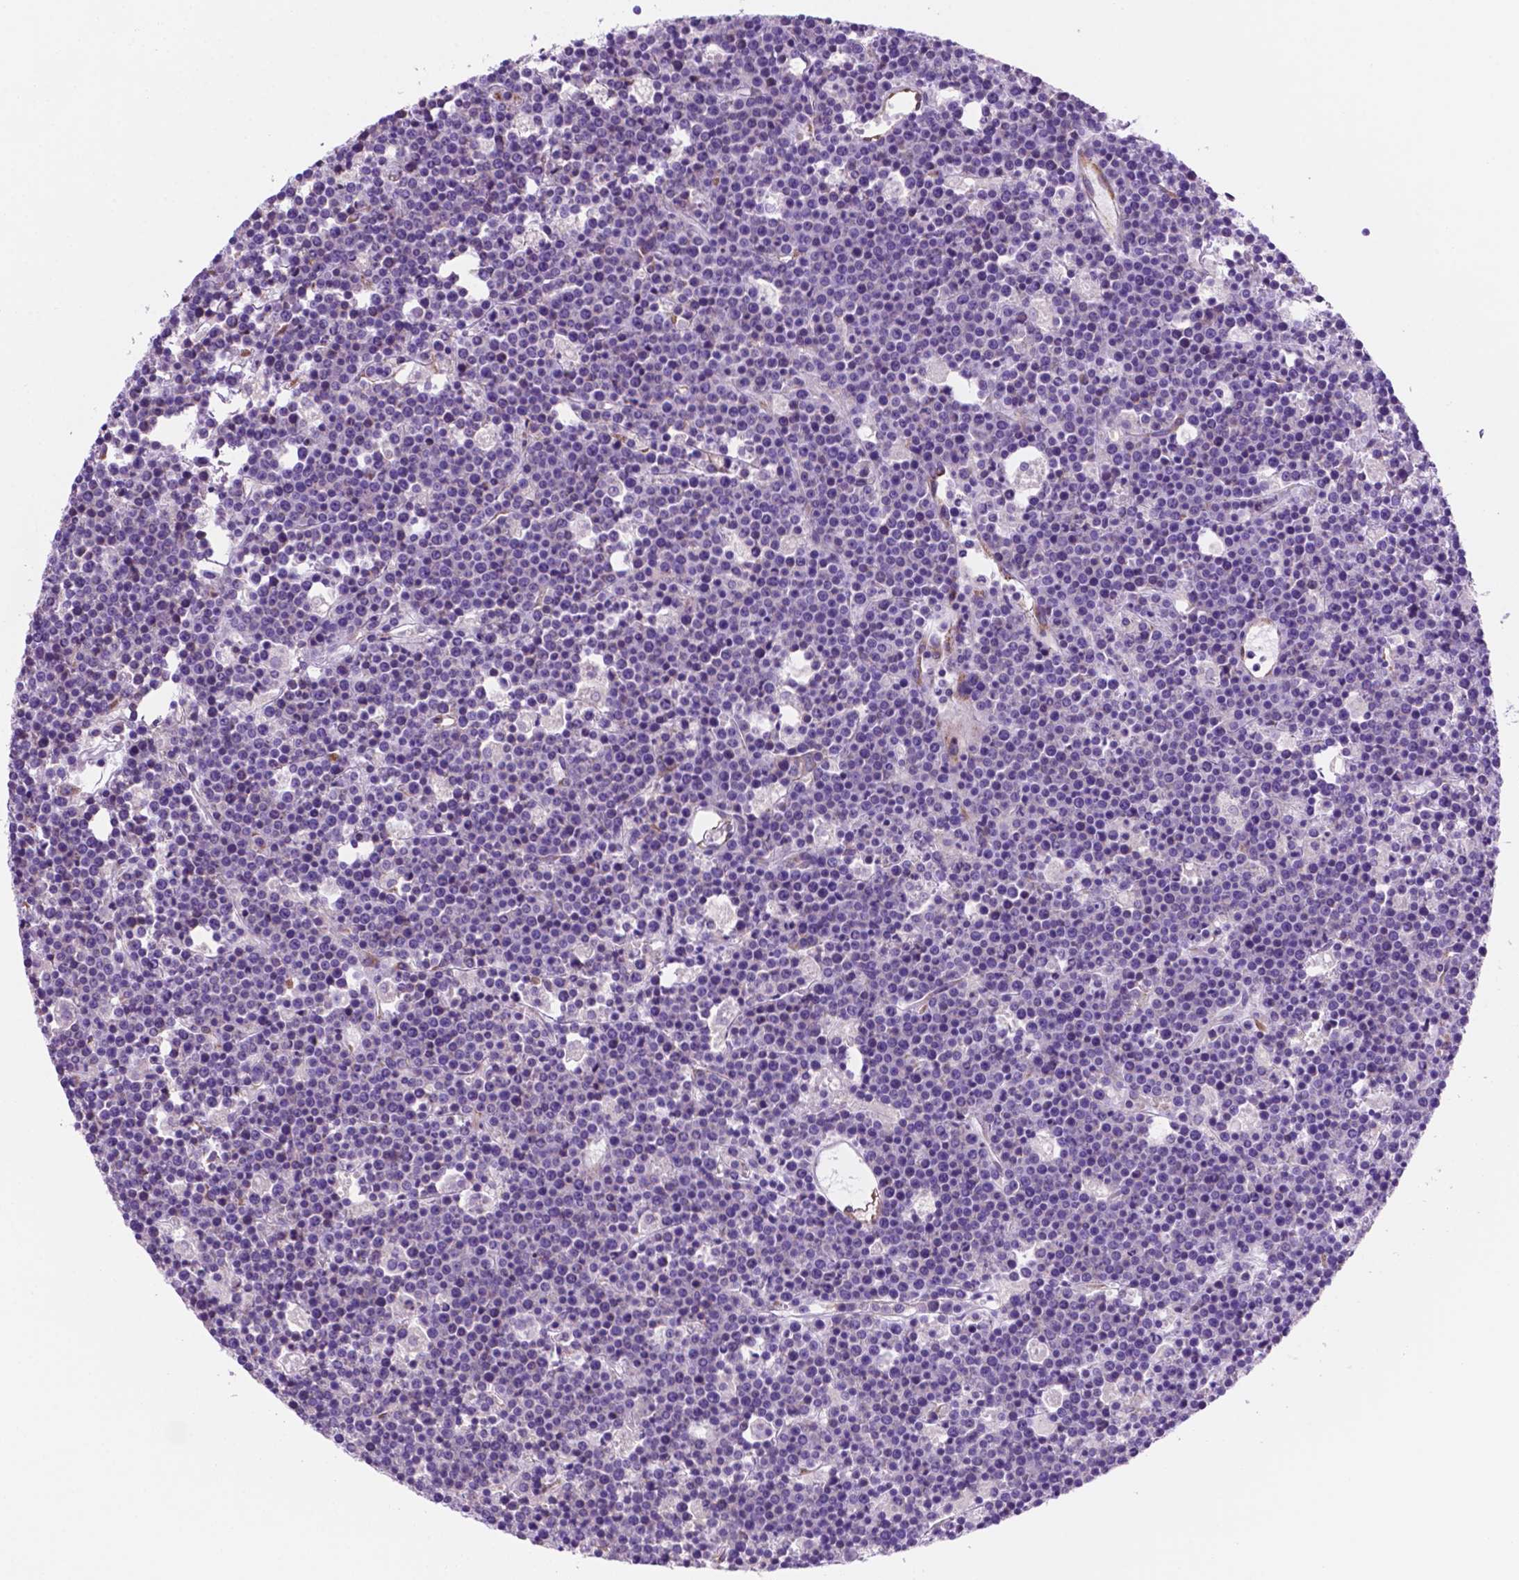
{"staining": {"intensity": "negative", "quantity": "none", "location": "none"}, "tissue": "lymphoma", "cell_type": "Tumor cells", "image_type": "cancer", "snomed": [{"axis": "morphology", "description": "Malignant lymphoma, non-Hodgkin's type, High grade"}, {"axis": "topography", "description": "Ovary"}], "caption": "This is a histopathology image of immunohistochemistry (IHC) staining of malignant lymphoma, non-Hodgkin's type (high-grade), which shows no staining in tumor cells.", "gene": "CEACAM7", "patient": {"sex": "female", "age": 56}}